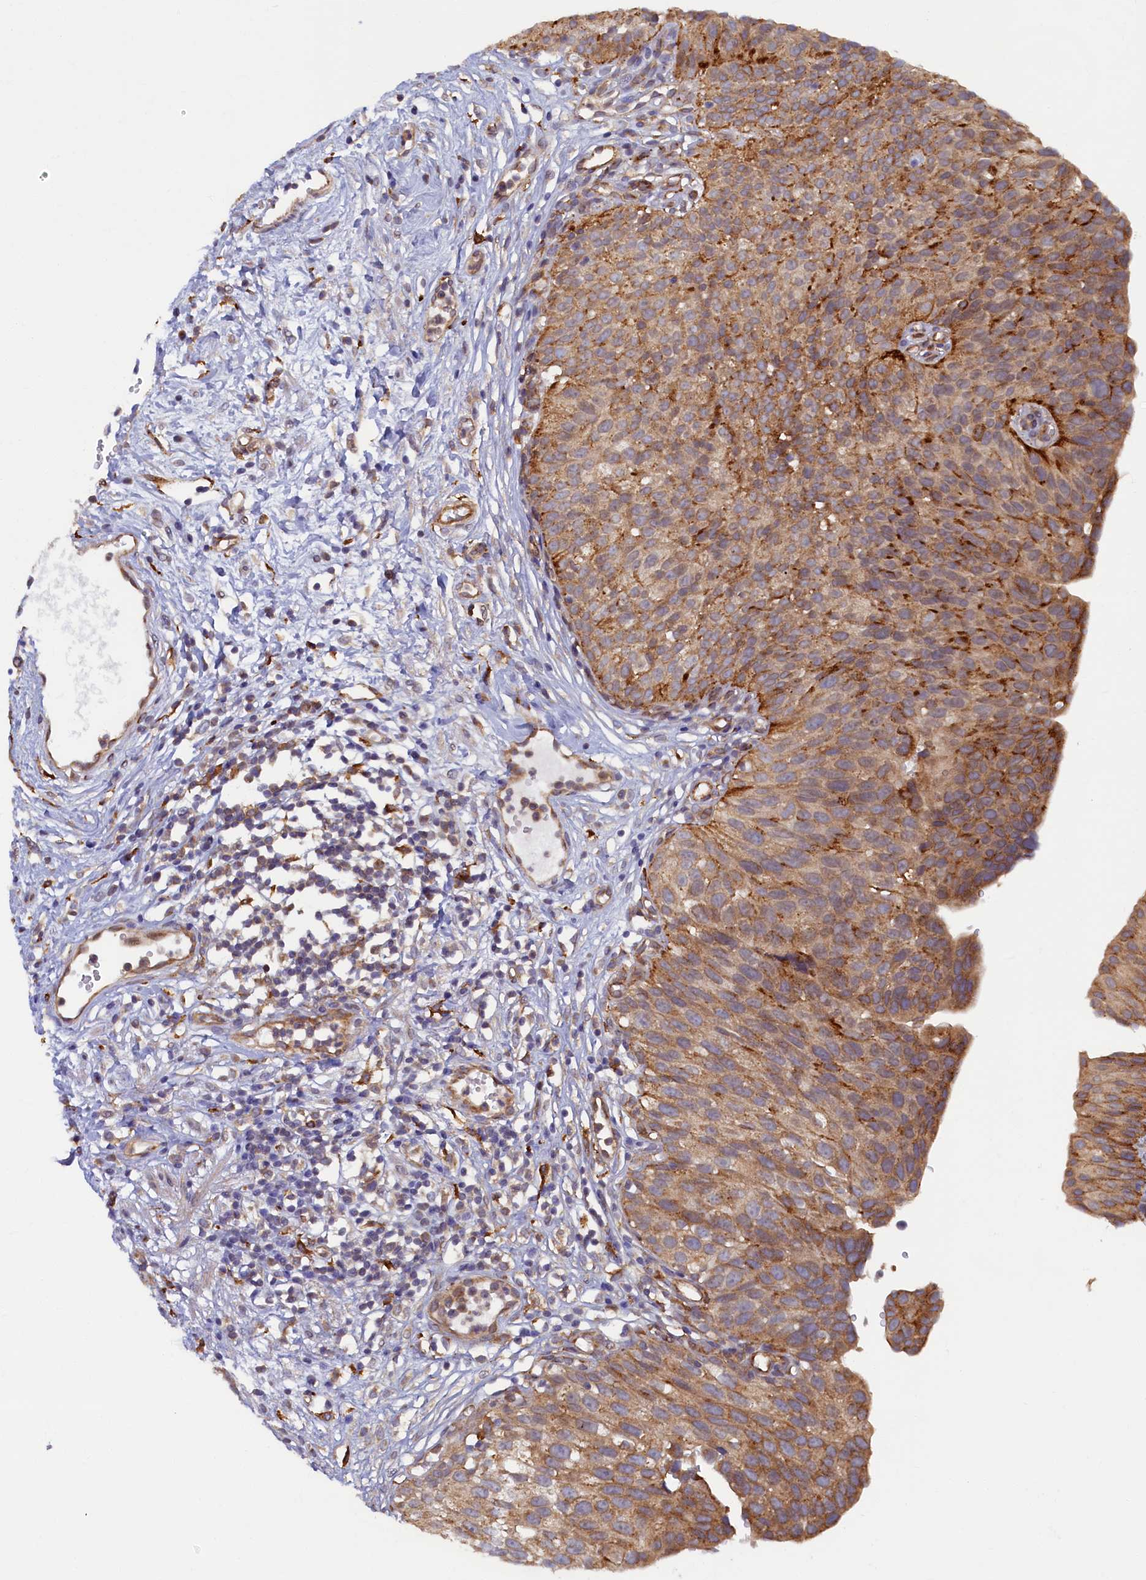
{"staining": {"intensity": "strong", "quantity": "25%-75%", "location": "cytoplasmic/membranous"}, "tissue": "urinary bladder", "cell_type": "Urothelial cells", "image_type": "normal", "snomed": [{"axis": "morphology", "description": "Normal tissue, NOS"}, {"axis": "topography", "description": "Urinary bladder"}], "caption": "The image shows immunohistochemical staining of normal urinary bladder. There is strong cytoplasmic/membranous expression is identified in approximately 25%-75% of urothelial cells.", "gene": "STX12", "patient": {"sex": "male", "age": 51}}